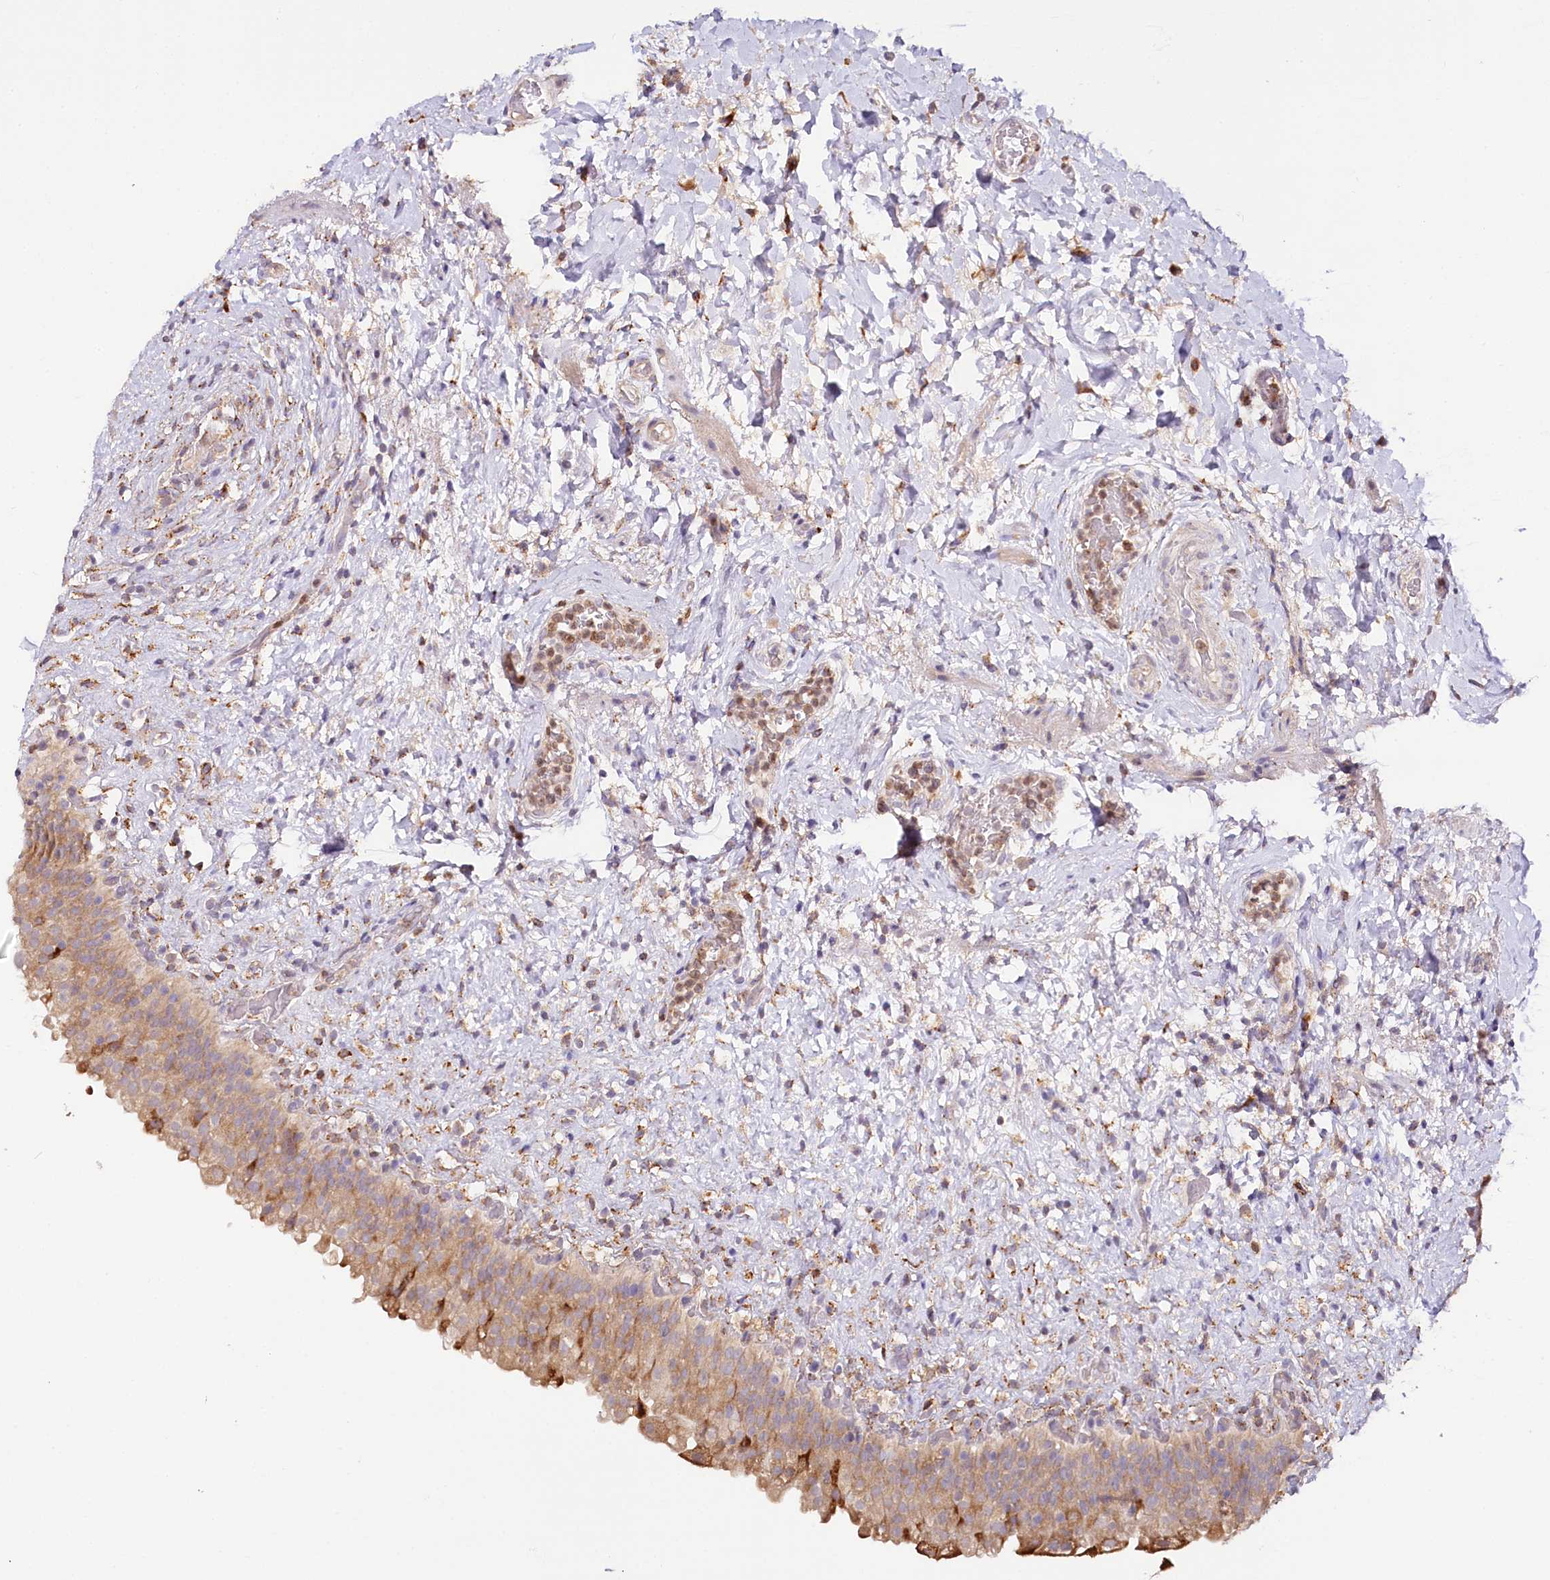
{"staining": {"intensity": "strong", "quantity": "25%-75%", "location": "cytoplasmic/membranous"}, "tissue": "urinary bladder", "cell_type": "Urothelial cells", "image_type": "normal", "snomed": [{"axis": "morphology", "description": "Normal tissue, NOS"}, {"axis": "topography", "description": "Urinary bladder"}], "caption": "Benign urinary bladder was stained to show a protein in brown. There is high levels of strong cytoplasmic/membranous staining in about 25%-75% of urothelial cells. (IHC, brightfield microscopy, high magnification).", "gene": "VEGFA", "patient": {"sex": "female", "age": 27}}